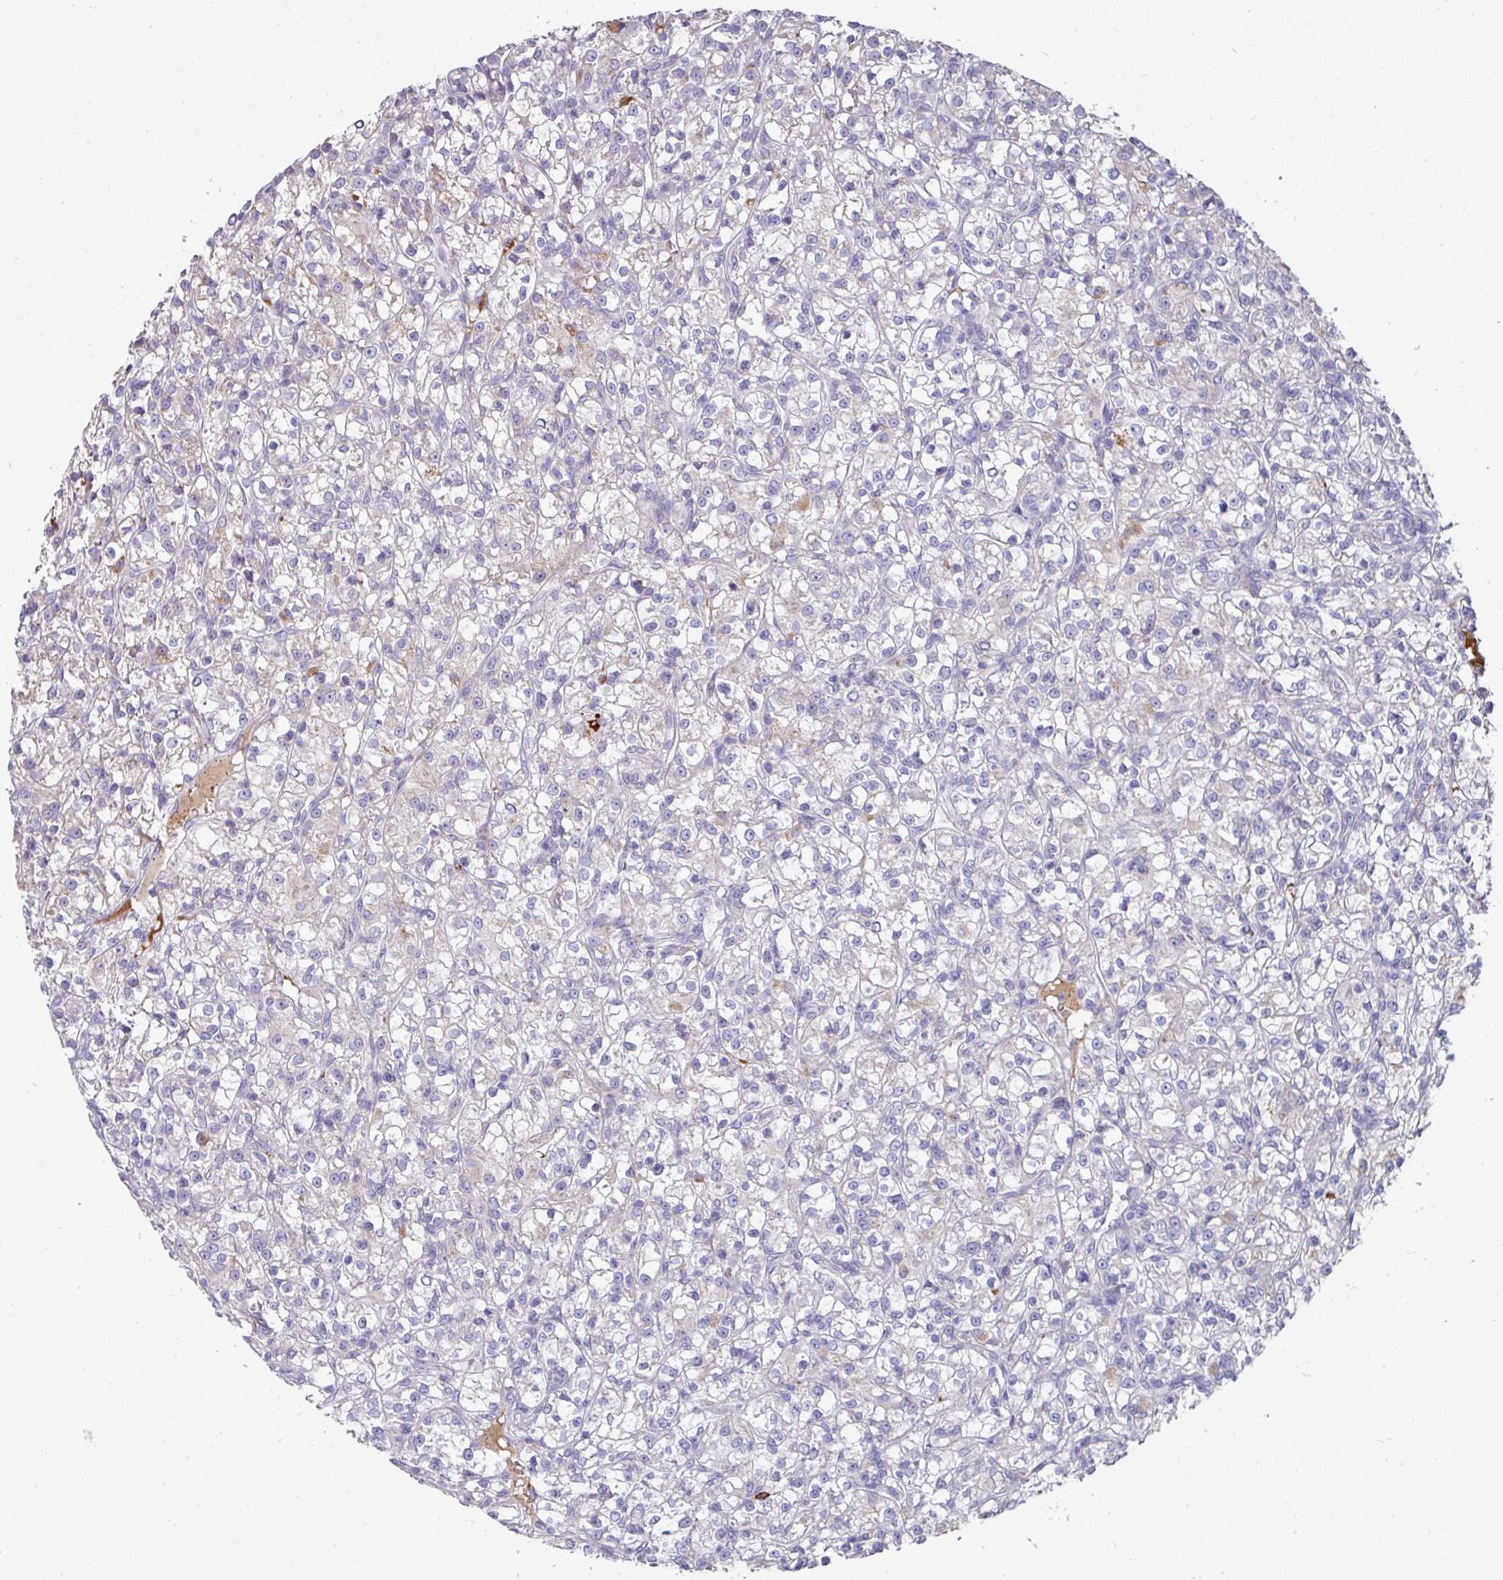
{"staining": {"intensity": "negative", "quantity": "none", "location": "none"}, "tissue": "renal cancer", "cell_type": "Tumor cells", "image_type": "cancer", "snomed": [{"axis": "morphology", "description": "Adenocarcinoma, NOS"}, {"axis": "topography", "description": "Kidney"}], "caption": "A high-resolution histopathology image shows IHC staining of renal cancer (adenocarcinoma), which shows no significant expression in tumor cells. (DAB immunohistochemistry (IHC) with hematoxylin counter stain).", "gene": "IL4R", "patient": {"sex": "female", "age": 59}}